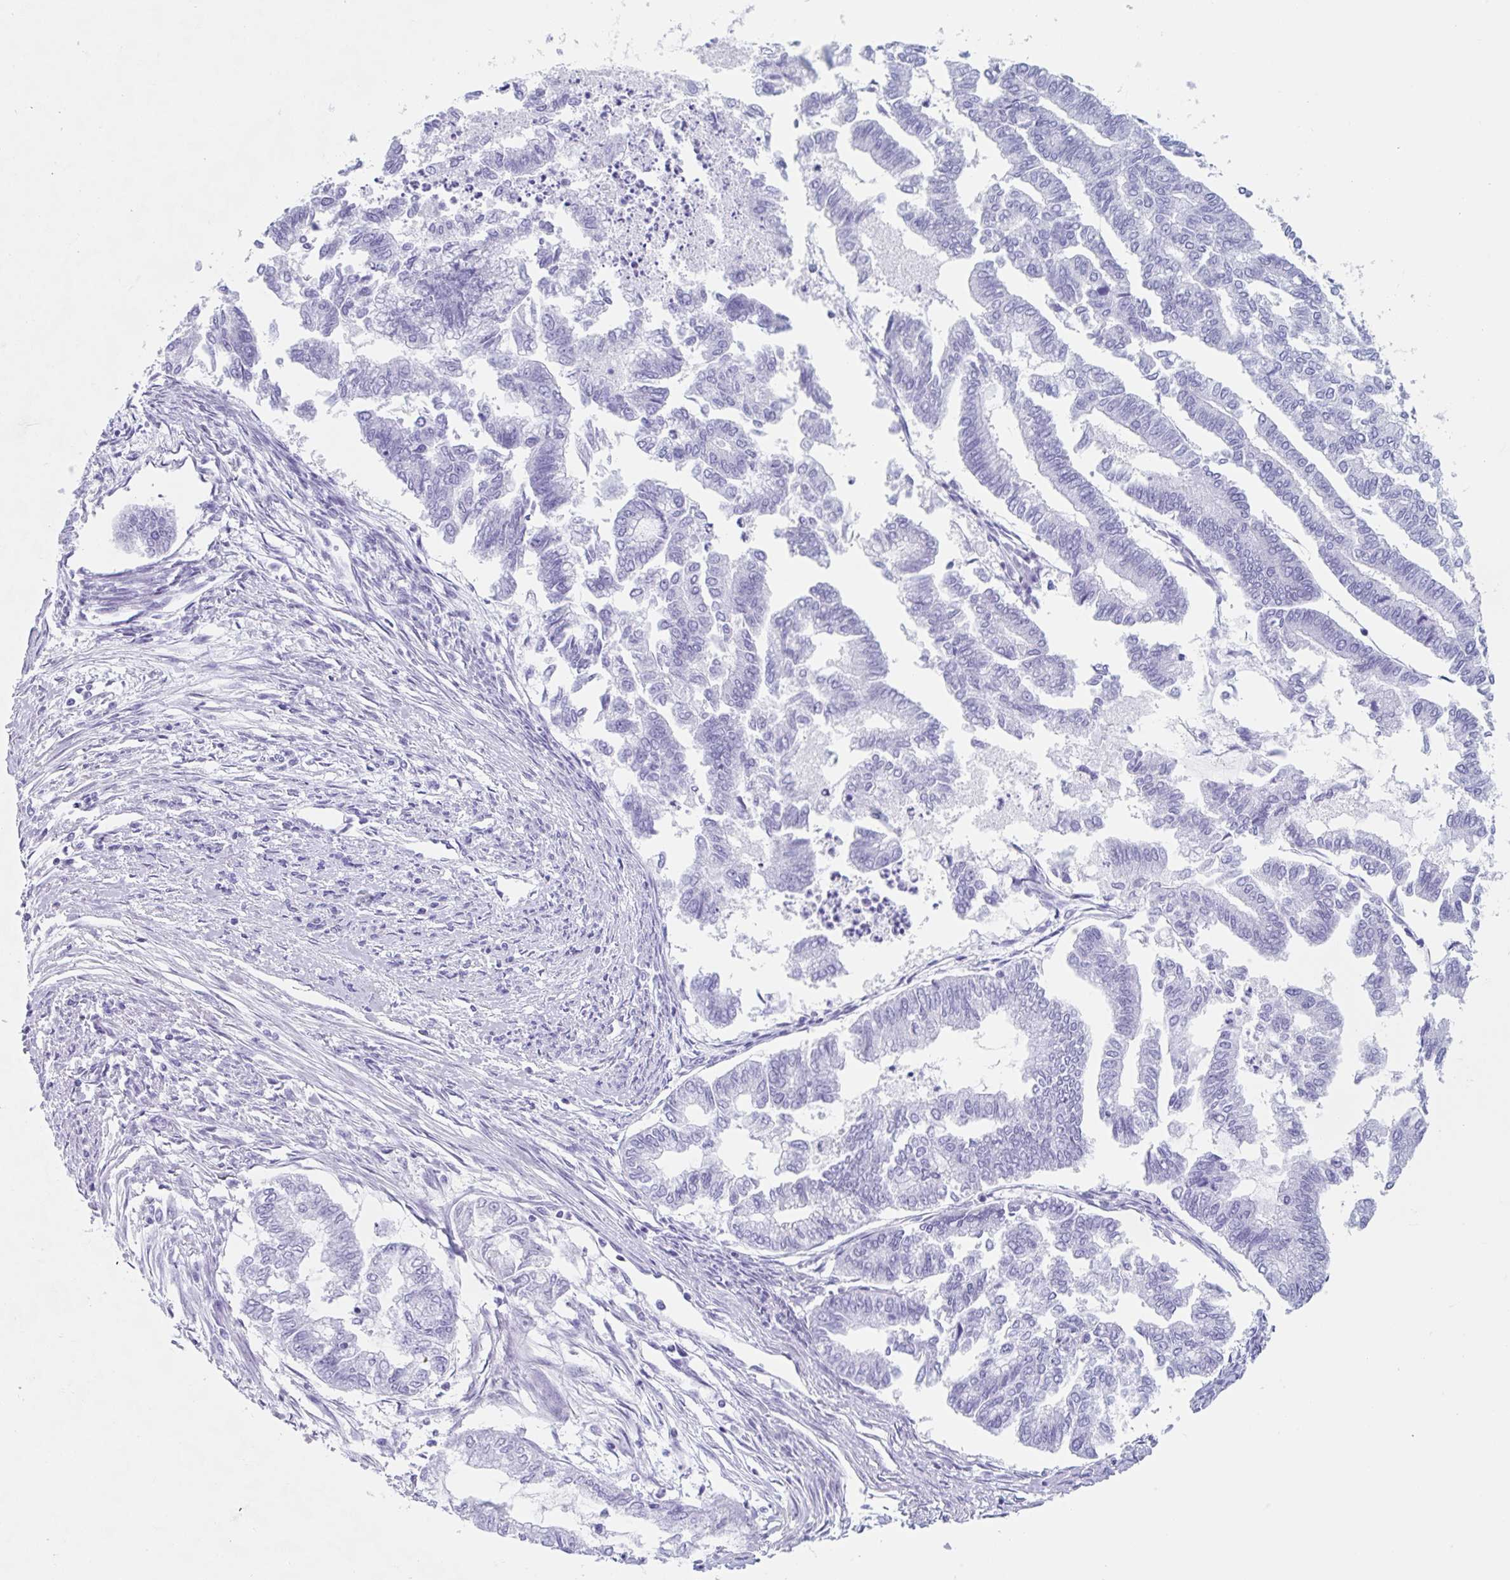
{"staining": {"intensity": "negative", "quantity": "none", "location": "none"}, "tissue": "endometrial cancer", "cell_type": "Tumor cells", "image_type": "cancer", "snomed": [{"axis": "morphology", "description": "Adenocarcinoma, NOS"}, {"axis": "topography", "description": "Endometrium"}], "caption": "Endometrial adenocarcinoma was stained to show a protein in brown. There is no significant positivity in tumor cells. Nuclei are stained in blue.", "gene": "CPTP", "patient": {"sex": "female", "age": 79}}